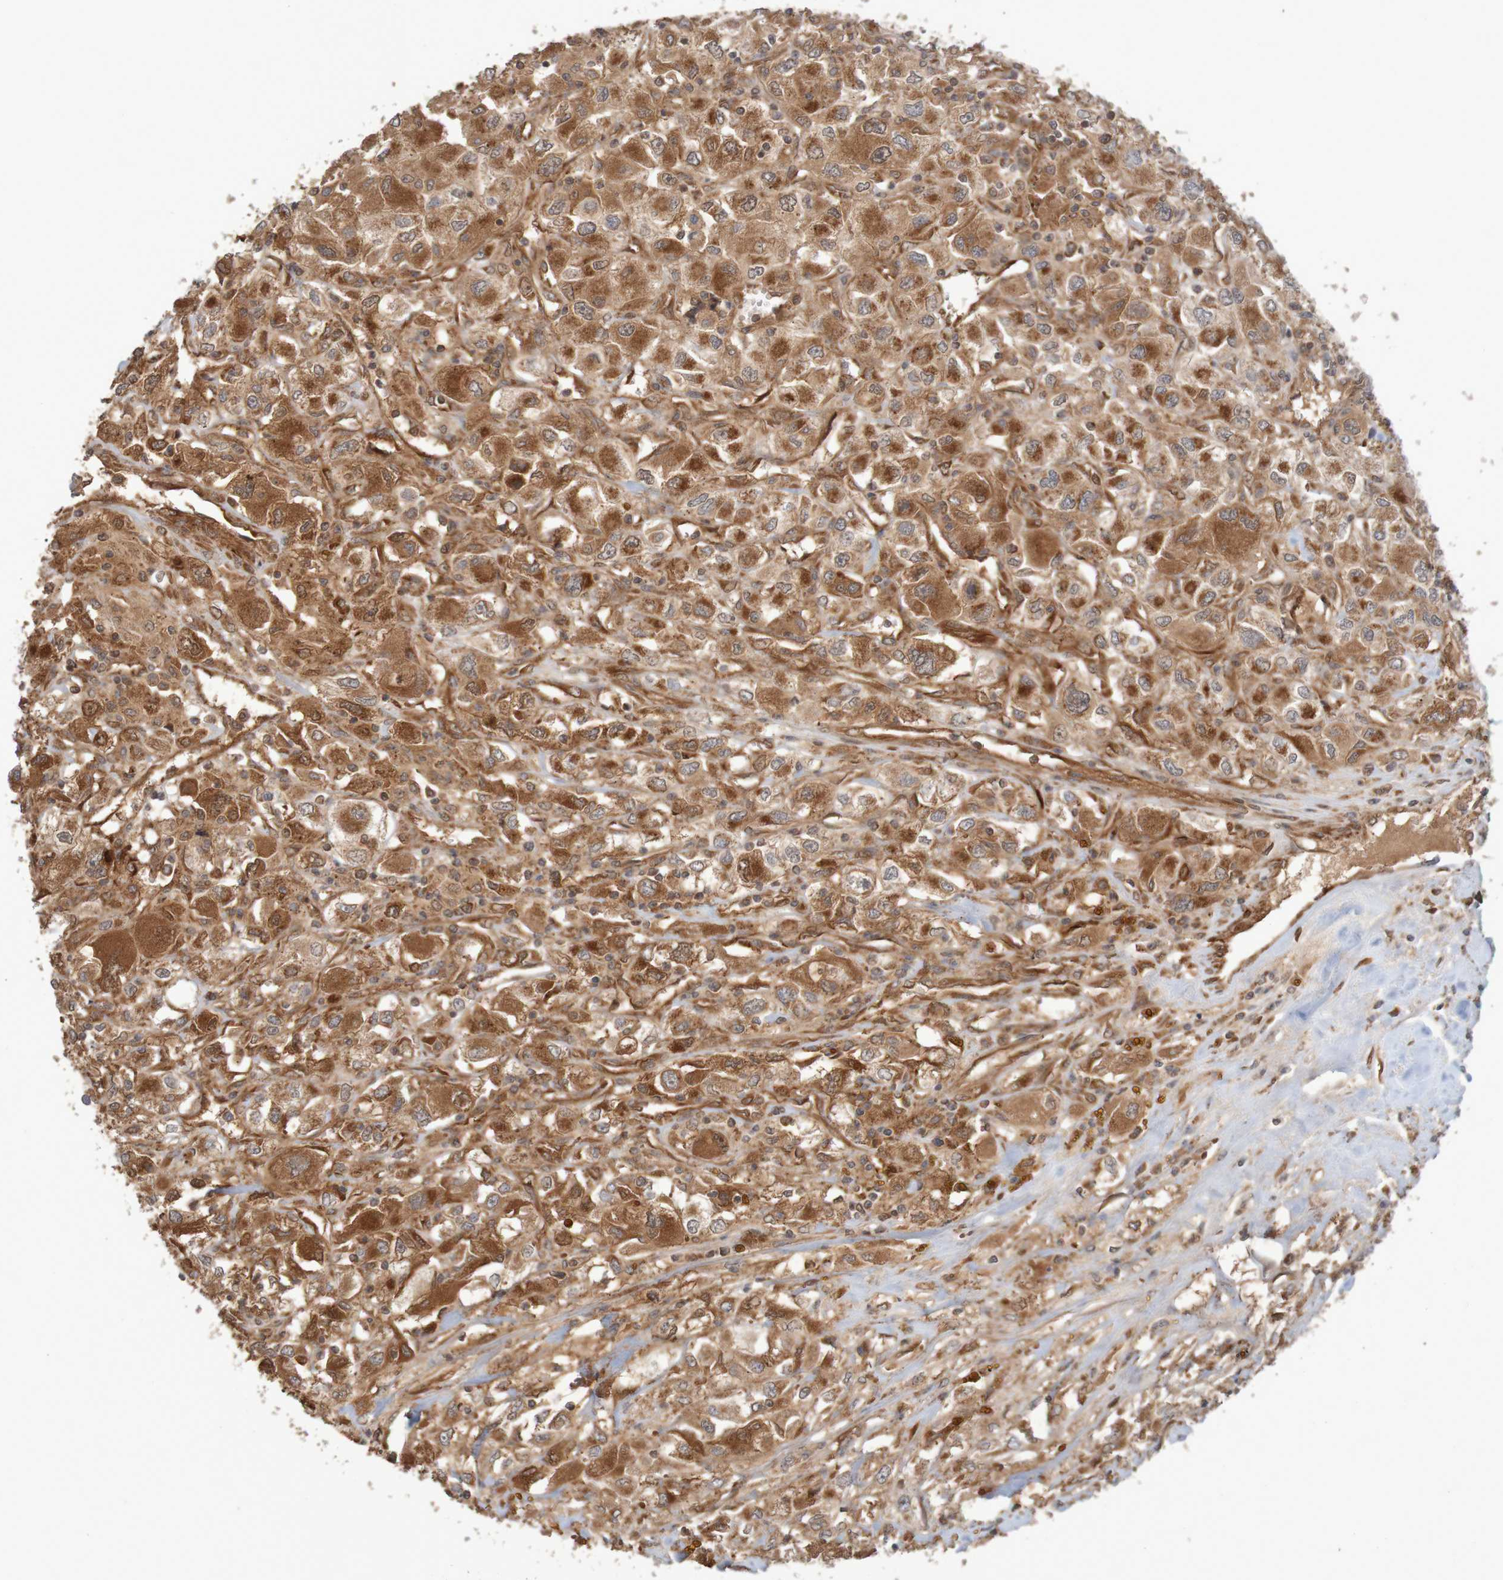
{"staining": {"intensity": "strong", "quantity": ">75%", "location": "cytoplasmic/membranous"}, "tissue": "renal cancer", "cell_type": "Tumor cells", "image_type": "cancer", "snomed": [{"axis": "morphology", "description": "Adenocarcinoma, NOS"}, {"axis": "topography", "description": "Kidney"}], "caption": "This micrograph shows immunohistochemistry (IHC) staining of adenocarcinoma (renal), with high strong cytoplasmic/membranous staining in about >75% of tumor cells.", "gene": "MRPL52", "patient": {"sex": "female", "age": 52}}